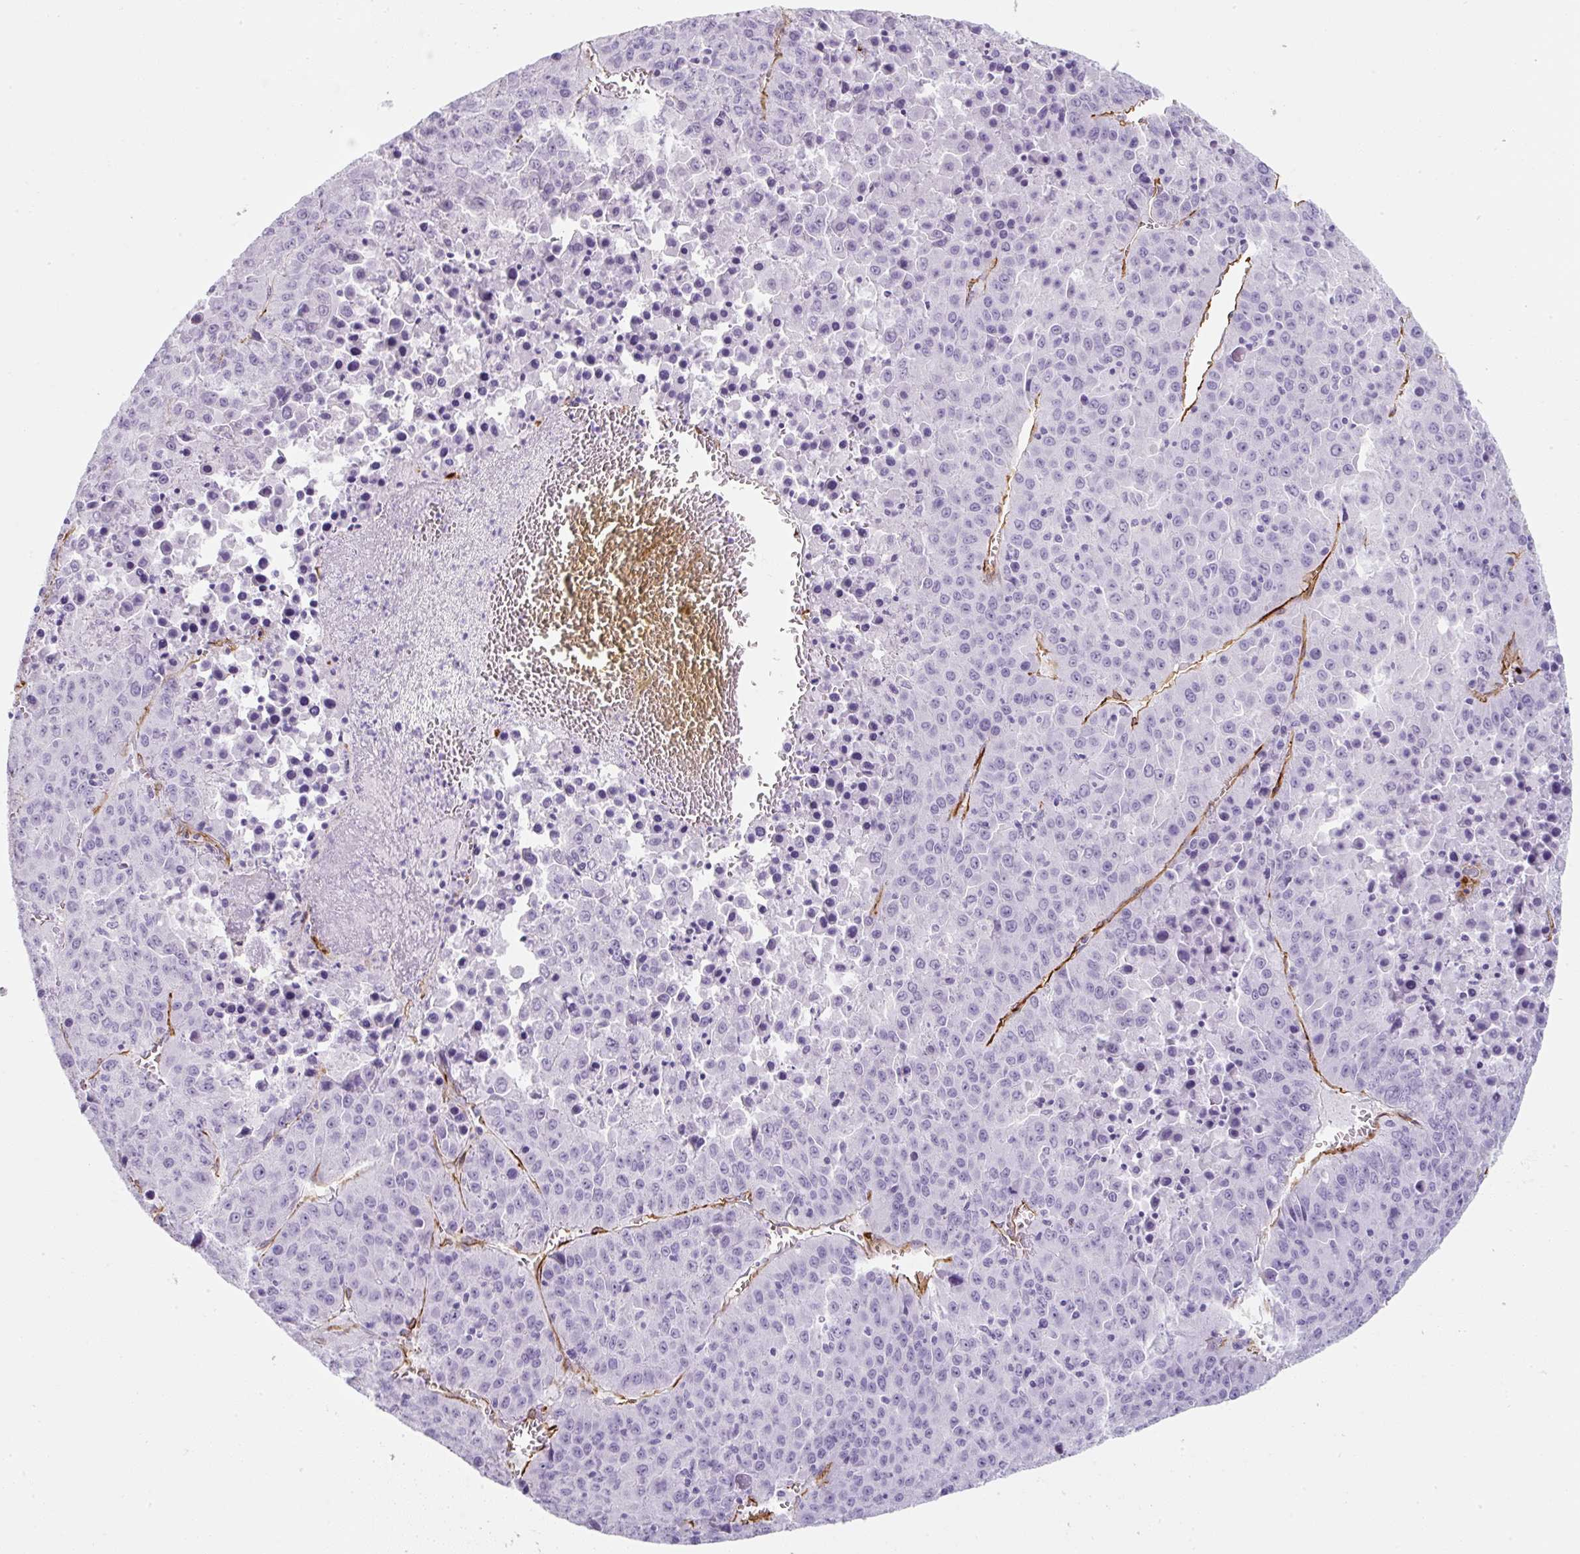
{"staining": {"intensity": "negative", "quantity": "none", "location": "none"}, "tissue": "liver cancer", "cell_type": "Tumor cells", "image_type": "cancer", "snomed": [{"axis": "morphology", "description": "Carcinoma, Hepatocellular, NOS"}, {"axis": "topography", "description": "Liver"}], "caption": "High power microscopy photomicrograph of an immunohistochemistry (IHC) image of liver hepatocellular carcinoma, revealing no significant expression in tumor cells.", "gene": "CAVIN3", "patient": {"sex": "female", "age": 53}}